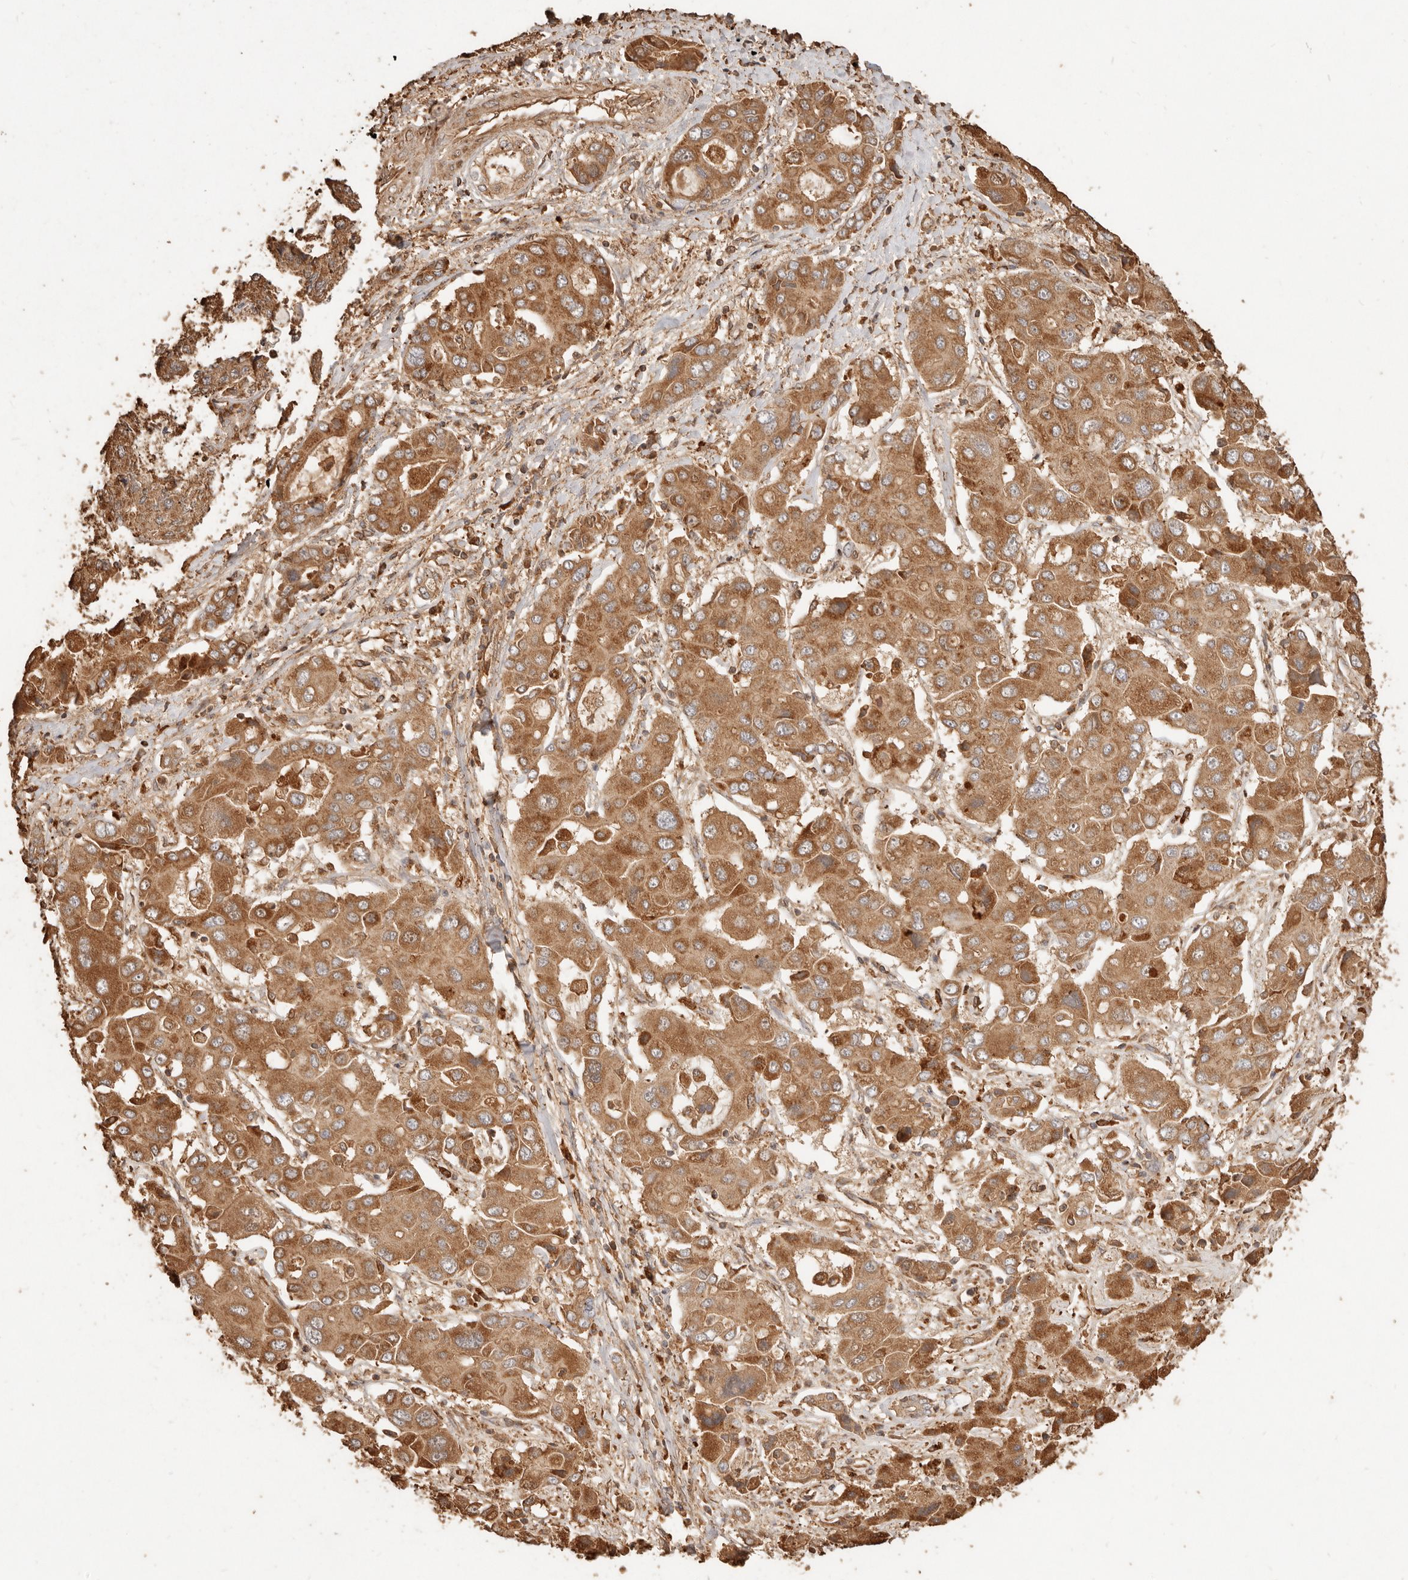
{"staining": {"intensity": "moderate", "quantity": ">75%", "location": "cytoplasmic/membranous"}, "tissue": "liver cancer", "cell_type": "Tumor cells", "image_type": "cancer", "snomed": [{"axis": "morphology", "description": "Cholangiocarcinoma"}, {"axis": "topography", "description": "Liver"}], "caption": "High-power microscopy captured an immunohistochemistry (IHC) image of cholangiocarcinoma (liver), revealing moderate cytoplasmic/membranous positivity in approximately >75% of tumor cells. (Brightfield microscopy of DAB IHC at high magnification).", "gene": "FAM180B", "patient": {"sex": "male", "age": 67}}